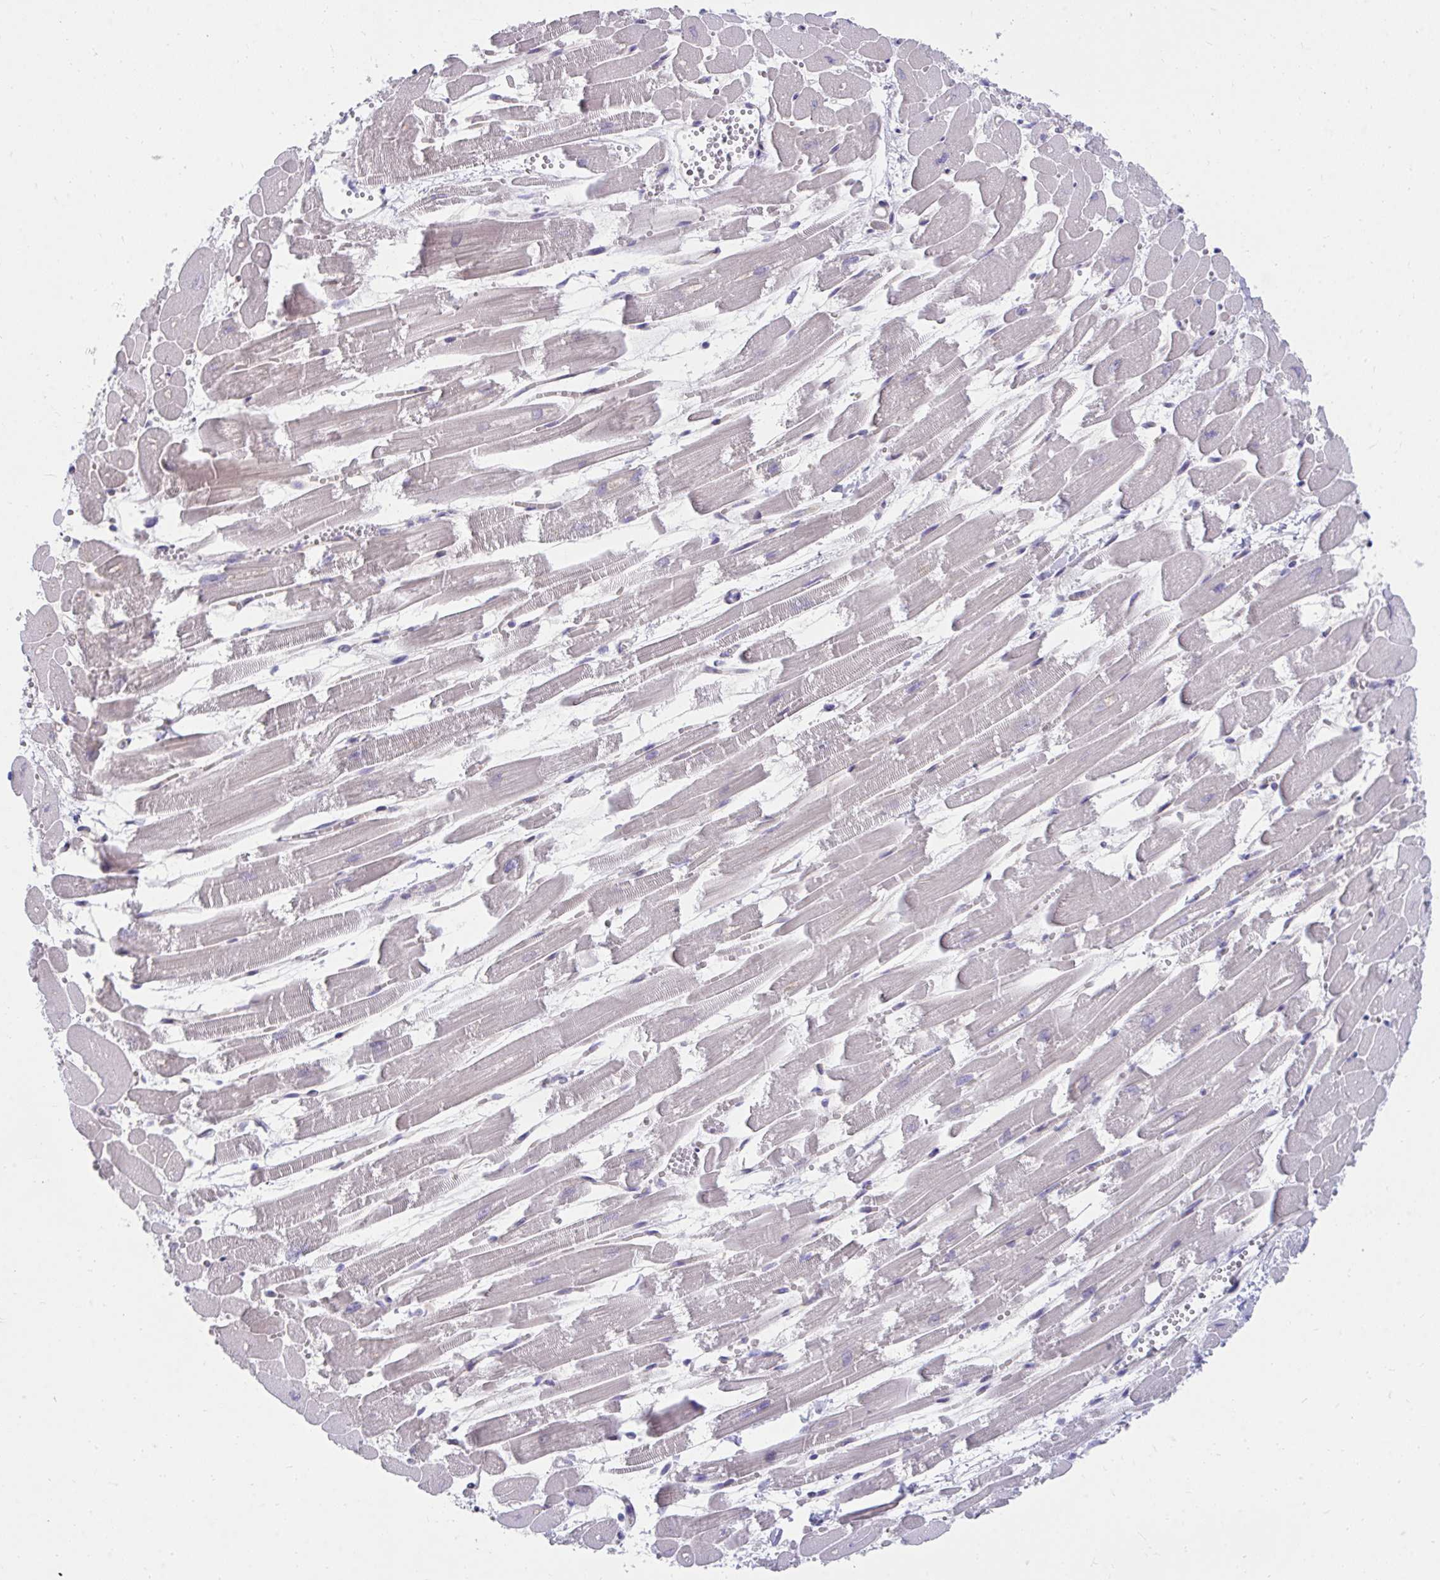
{"staining": {"intensity": "weak", "quantity": "25%-75%", "location": "cytoplasmic/membranous"}, "tissue": "heart muscle", "cell_type": "Cardiomyocytes", "image_type": "normal", "snomed": [{"axis": "morphology", "description": "Normal tissue, NOS"}, {"axis": "topography", "description": "Heart"}], "caption": "Immunohistochemistry (IHC) (DAB (3,3'-diaminobenzidine)) staining of normal human heart muscle displays weak cytoplasmic/membranous protein positivity in approximately 25%-75% of cardiomyocytes. Ihc stains the protein of interest in brown and the nuclei are stained blue.", "gene": "SLAMF7", "patient": {"sex": "female", "age": 52}}